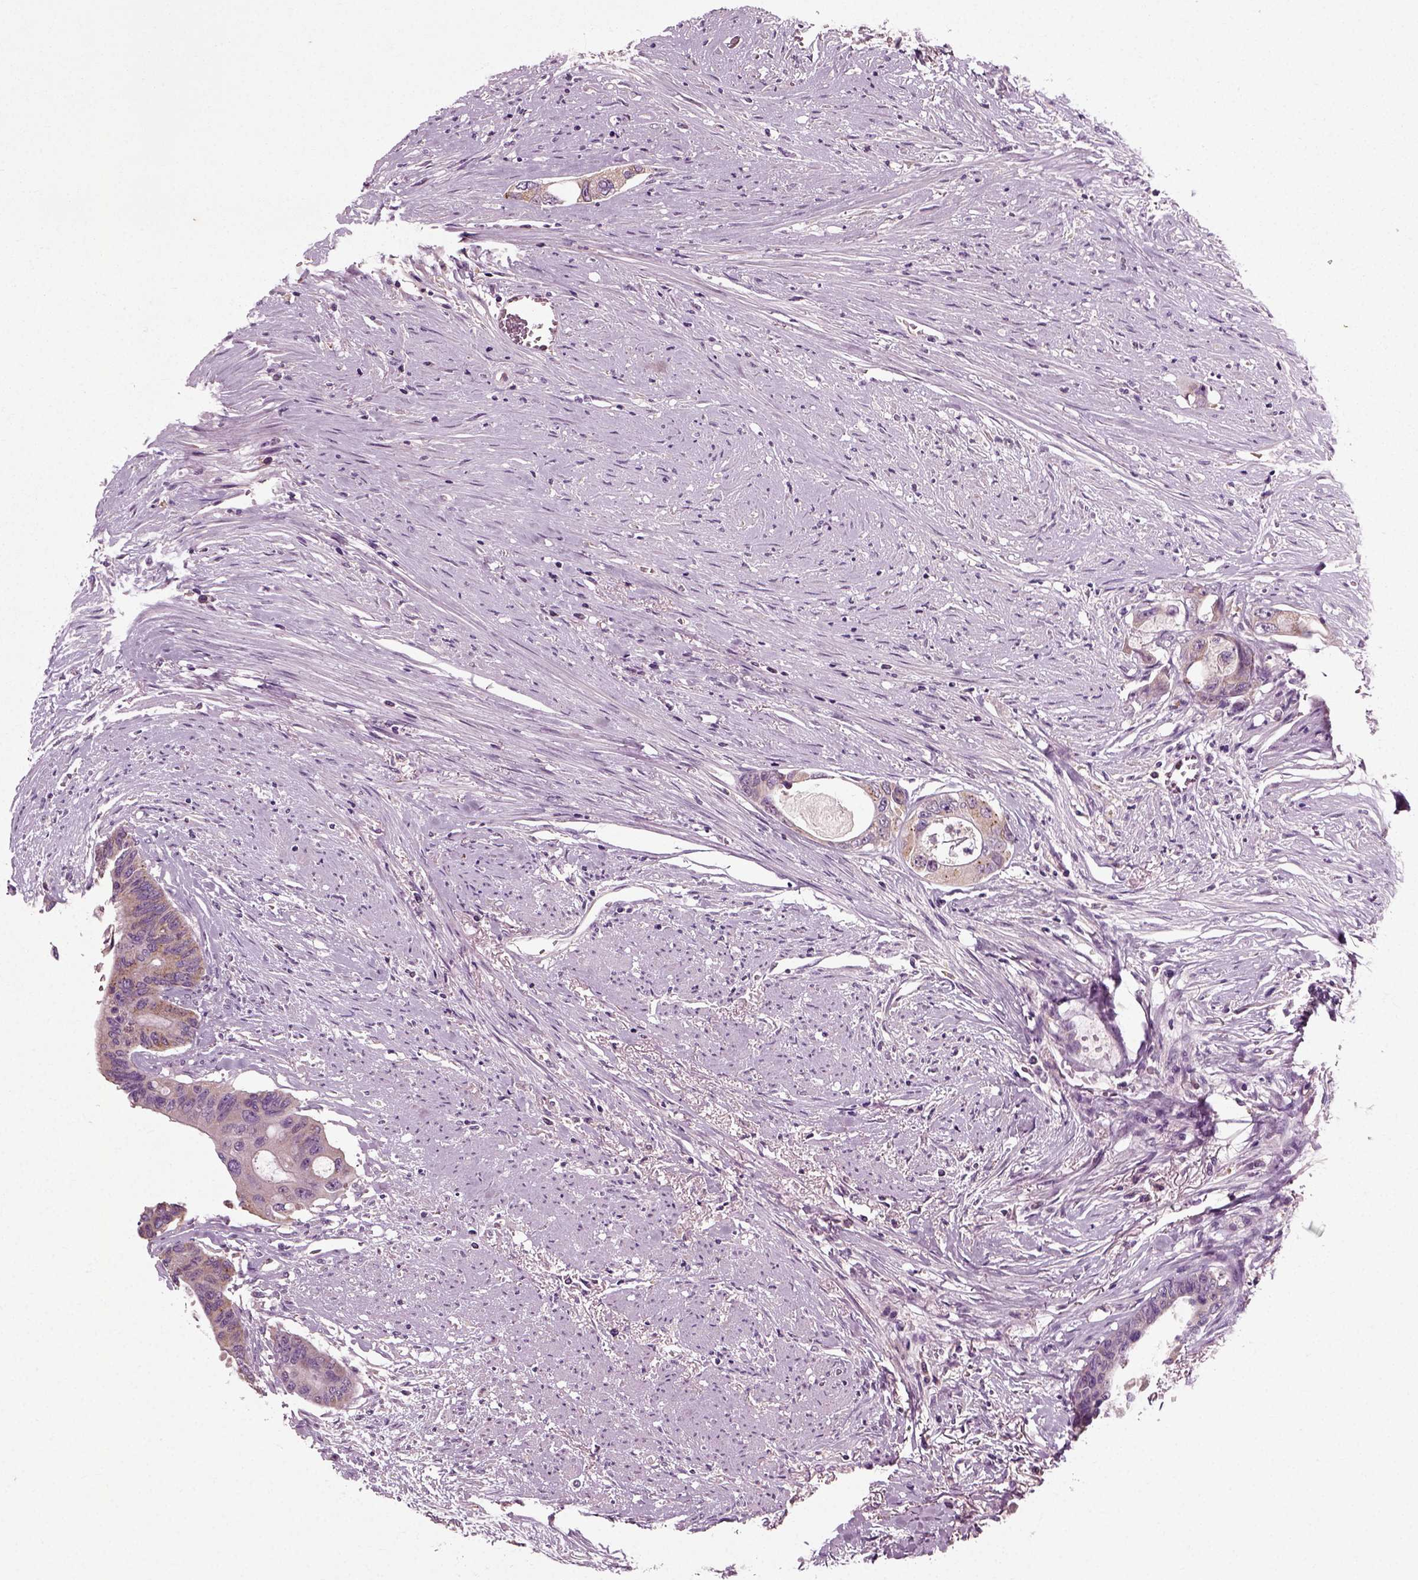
{"staining": {"intensity": "moderate", "quantity": "<25%", "location": "cytoplasmic/membranous"}, "tissue": "colorectal cancer", "cell_type": "Tumor cells", "image_type": "cancer", "snomed": [{"axis": "morphology", "description": "Adenocarcinoma, NOS"}, {"axis": "topography", "description": "Rectum"}], "caption": "Protein expression analysis of colorectal cancer (adenocarcinoma) displays moderate cytoplasmic/membranous staining in approximately <25% of tumor cells.", "gene": "RND2", "patient": {"sex": "male", "age": 59}}